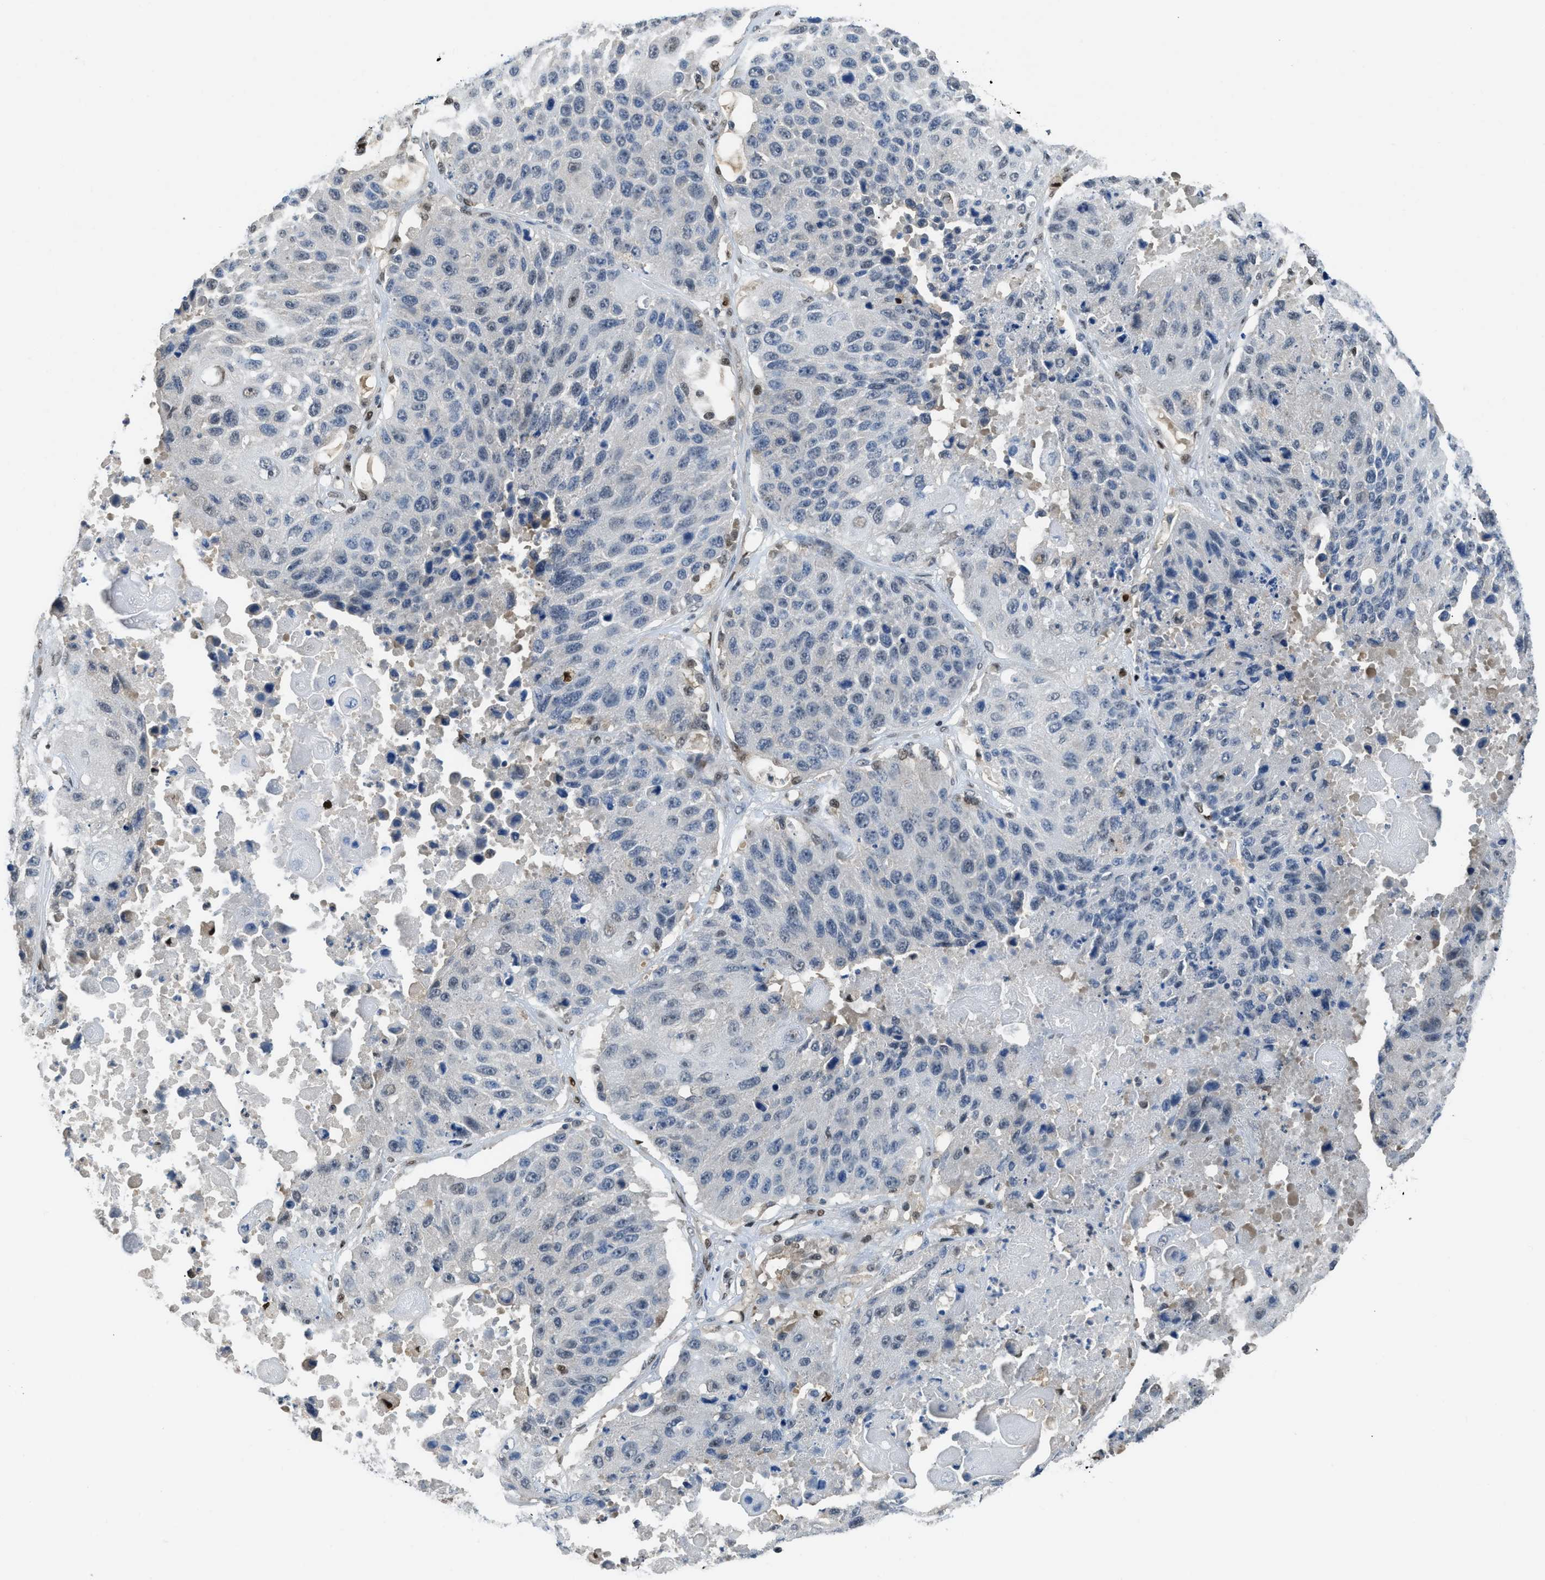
{"staining": {"intensity": "negative", "quantity": "none", "location": "none"}, "tissue": "lung cancer", "cell_type": "Tumor cells", "image_type": "cancer", "snomed": [{"axis": "morphology", "description": "Squamous cell carcinoma, NOS"}, {"axis": "topography", "description": "Lung"}], "caption": "Tumor cells show no significant protein expression in squamous cell carcinoma (lung).", "gene": "ALX1", "patient": {"sex": "male", "age": 61}}